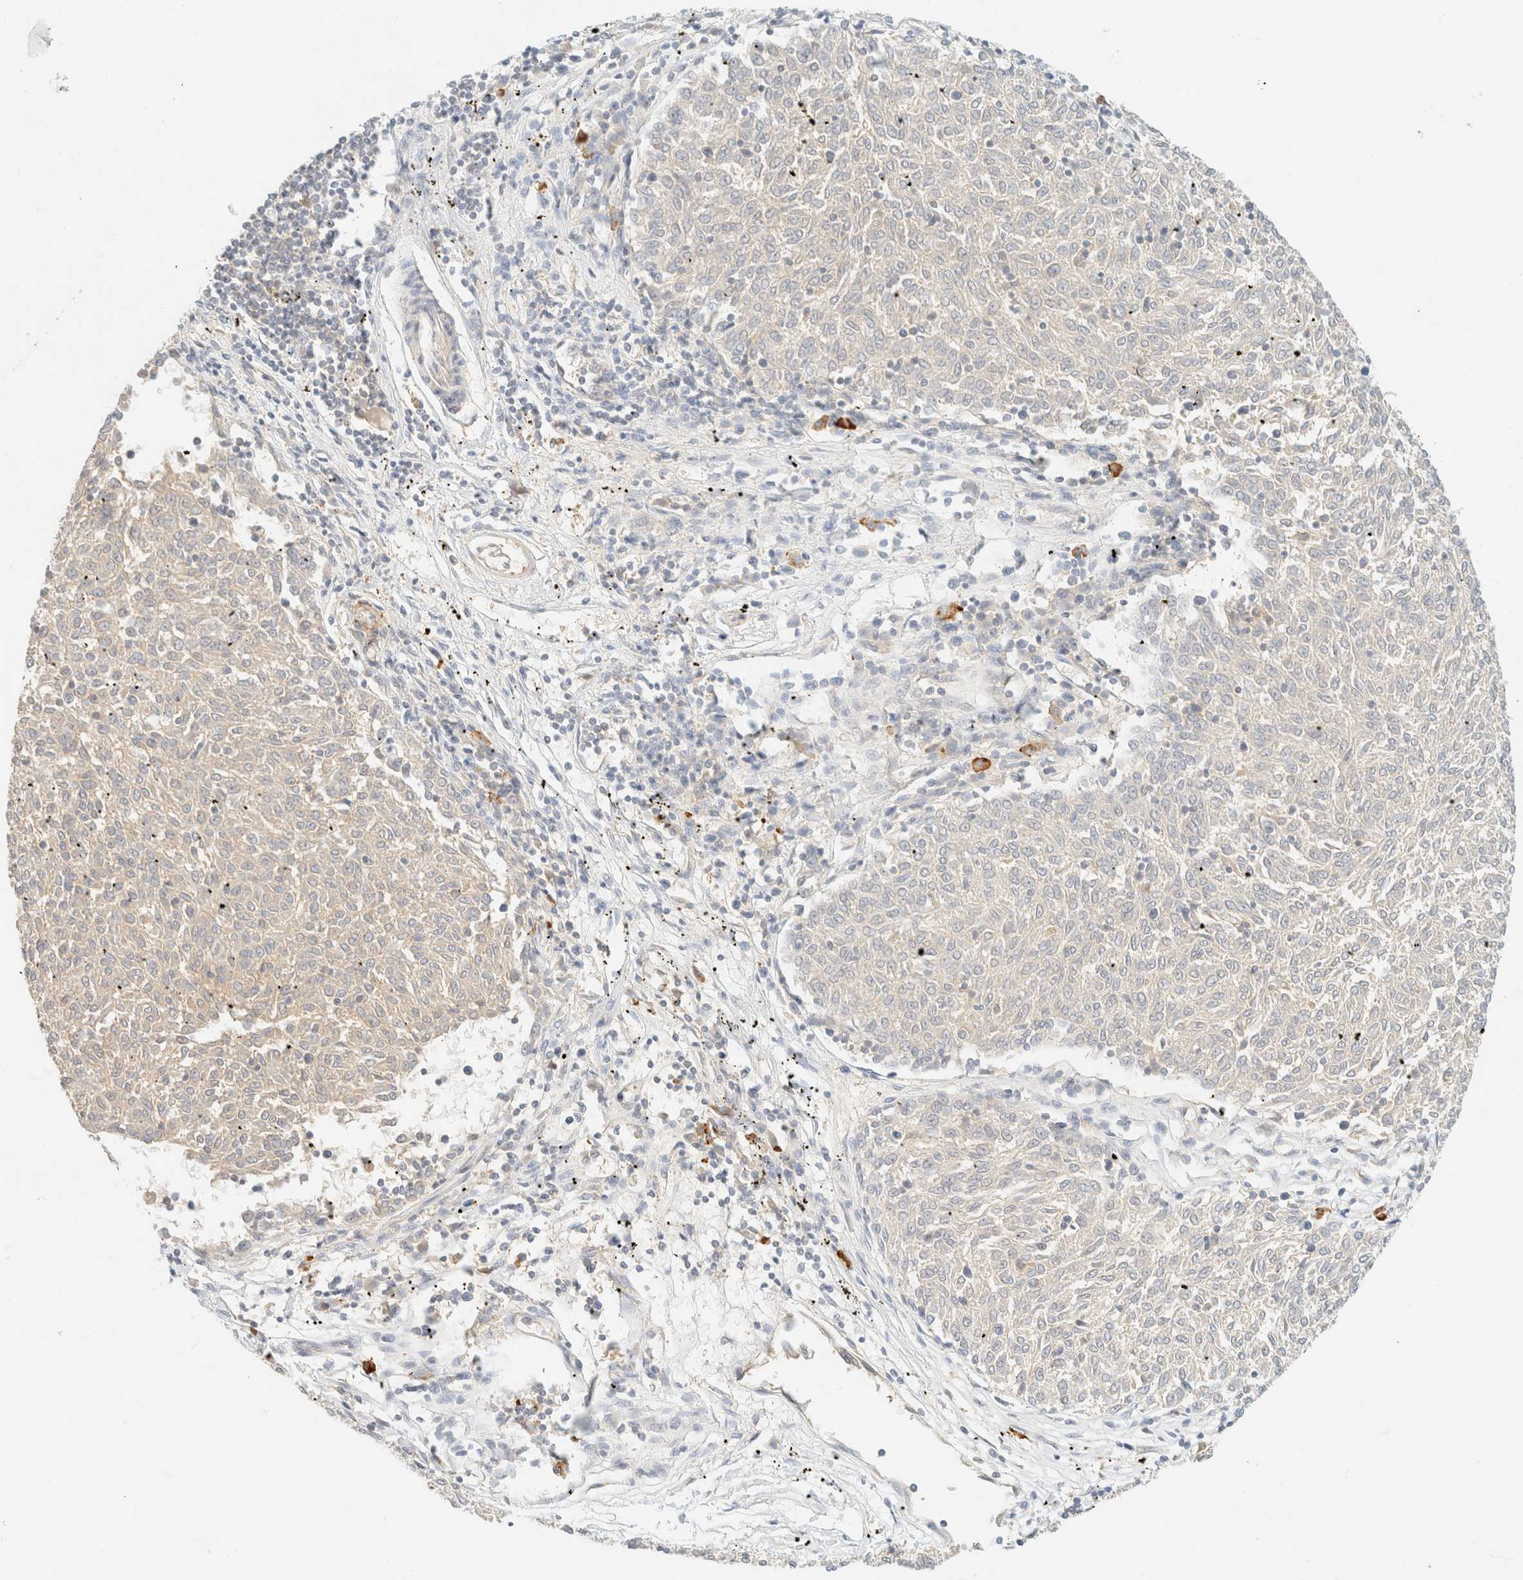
{"staining": {"intensity": "negative", "quantity": "none", "location": "none"}, "tissue": "melanoma", "cell_type": "Tumor cells", "image_type": "cancer", "snomed": [{"axis": "morphology", "description": "Malignant melanoma, NOS"}, {"axis": "topography", "description": "Skin"}], "caption": "IHC photomicrograph of neoplastic tissue: human malignant melanoma stained with DAB reveals no significant protein expression in tumor cells.", "gene": "FHOD1", "patient": {"sex": "female", "age": 72}}